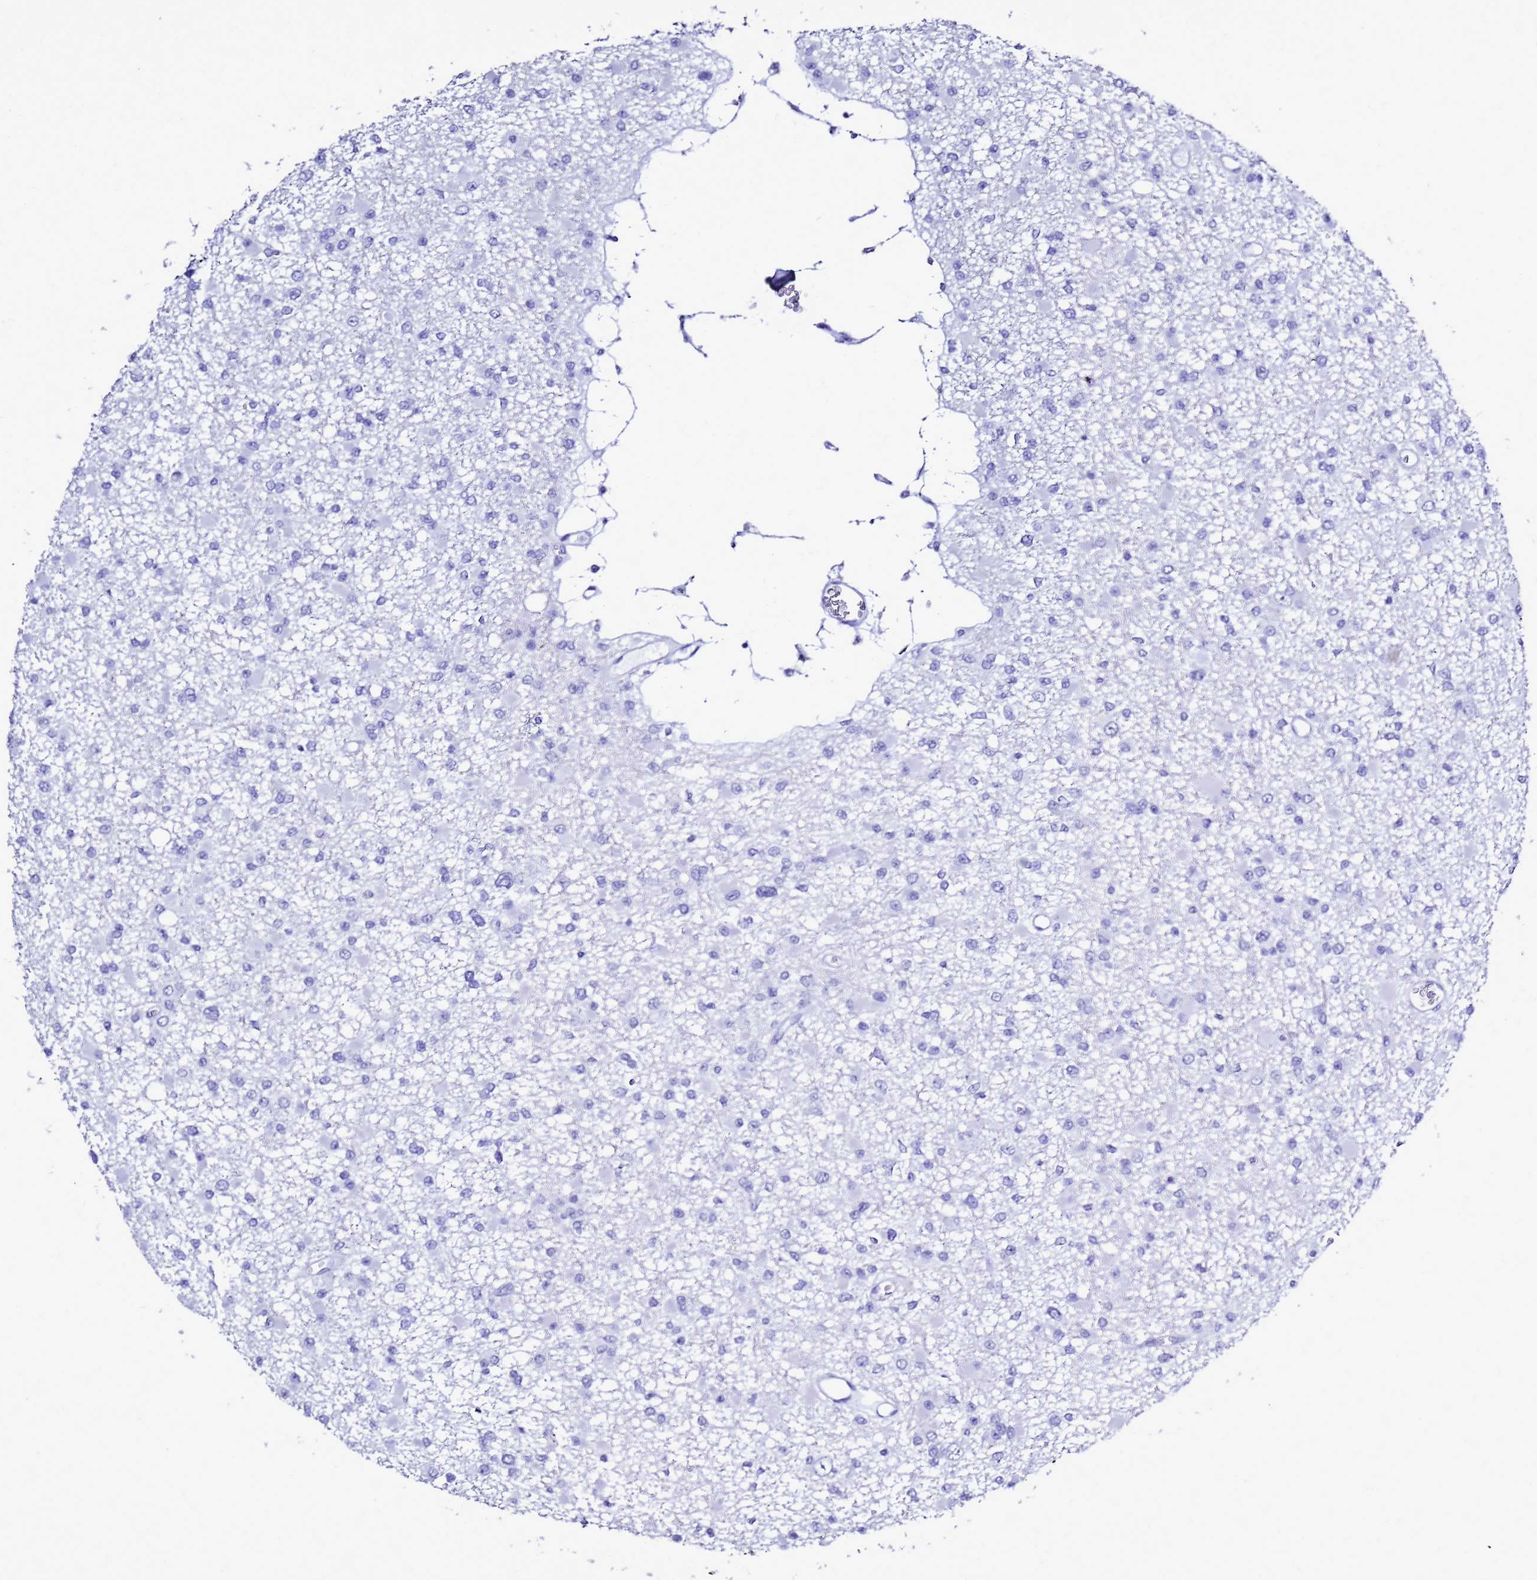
{"staining": {"intensity": "negative", "quantity": "none", "location": "none"}, "tissue": "glioma", "cell_type": "Tumor cells", "image_type": "cancer", "snomed": [{"axis": "morphology", "description": "Glioma, malignant, Low grade"}, {"axis": "topography", "description": "Brain"}], "caption": "Human malignant glioma (low-grade) stained for a protein using immunohistochemistry (IHC) exhibits no positivity in tumor cells.", "gene": "LIPF", "patient": {"sex": "female", "age": 22}}